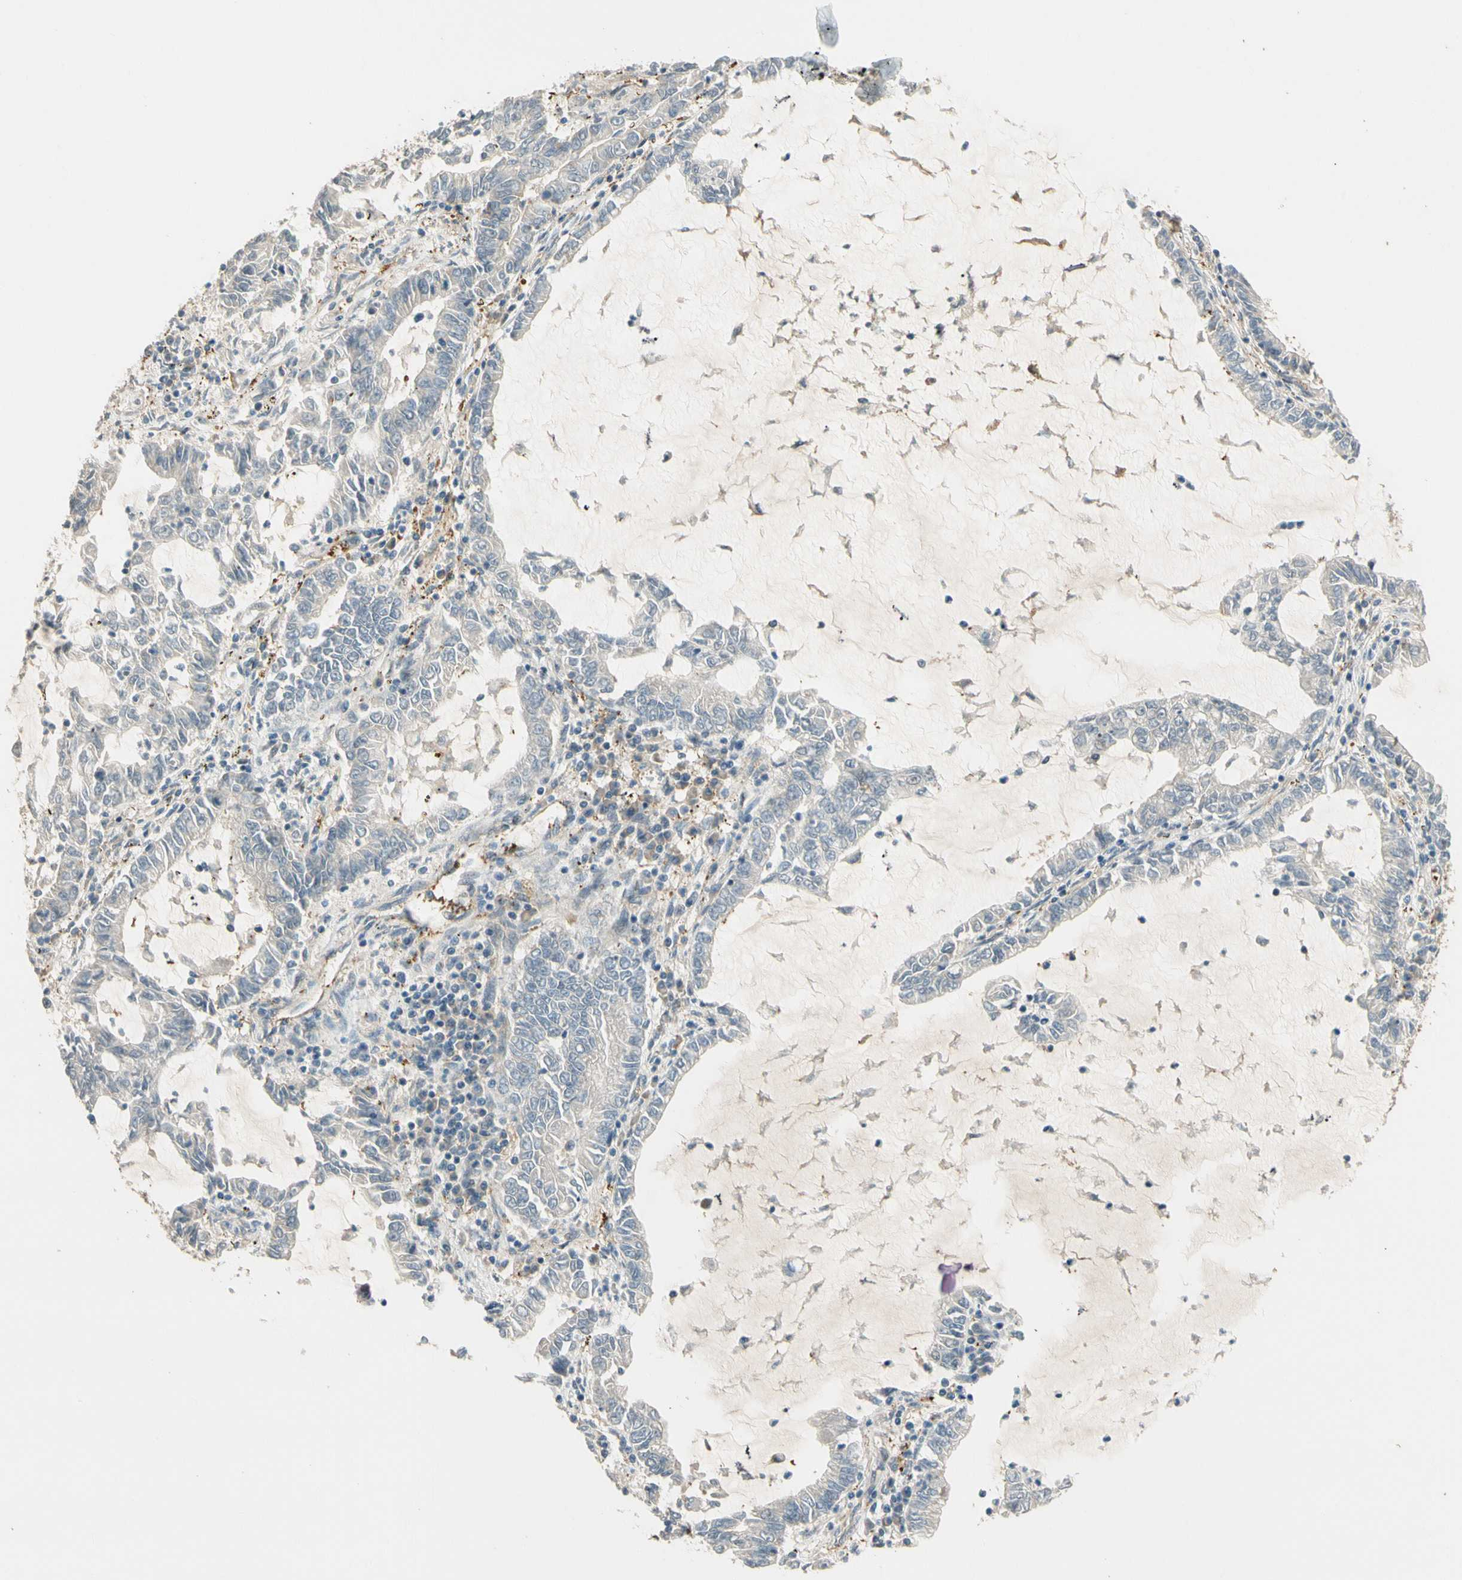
{"staining": {"intensity": "negative", "quantity": "none", "location": "none"}, "tissue": "lung cancer", "cell_type": "Tumor cells", "image_type": "cancer", "snomed": [{"axis": "morphology", "description": "Adenocarcinoma, NOS"}, {"axis": "topography", "description": "Lung"}], "caption": "An immunohistochemistry micrograph of lung cancer is shown. There is no staining in tumor cells of lung cancer.", "gene": "PARP14", "patient": {"sex": "female", "age": 51}}